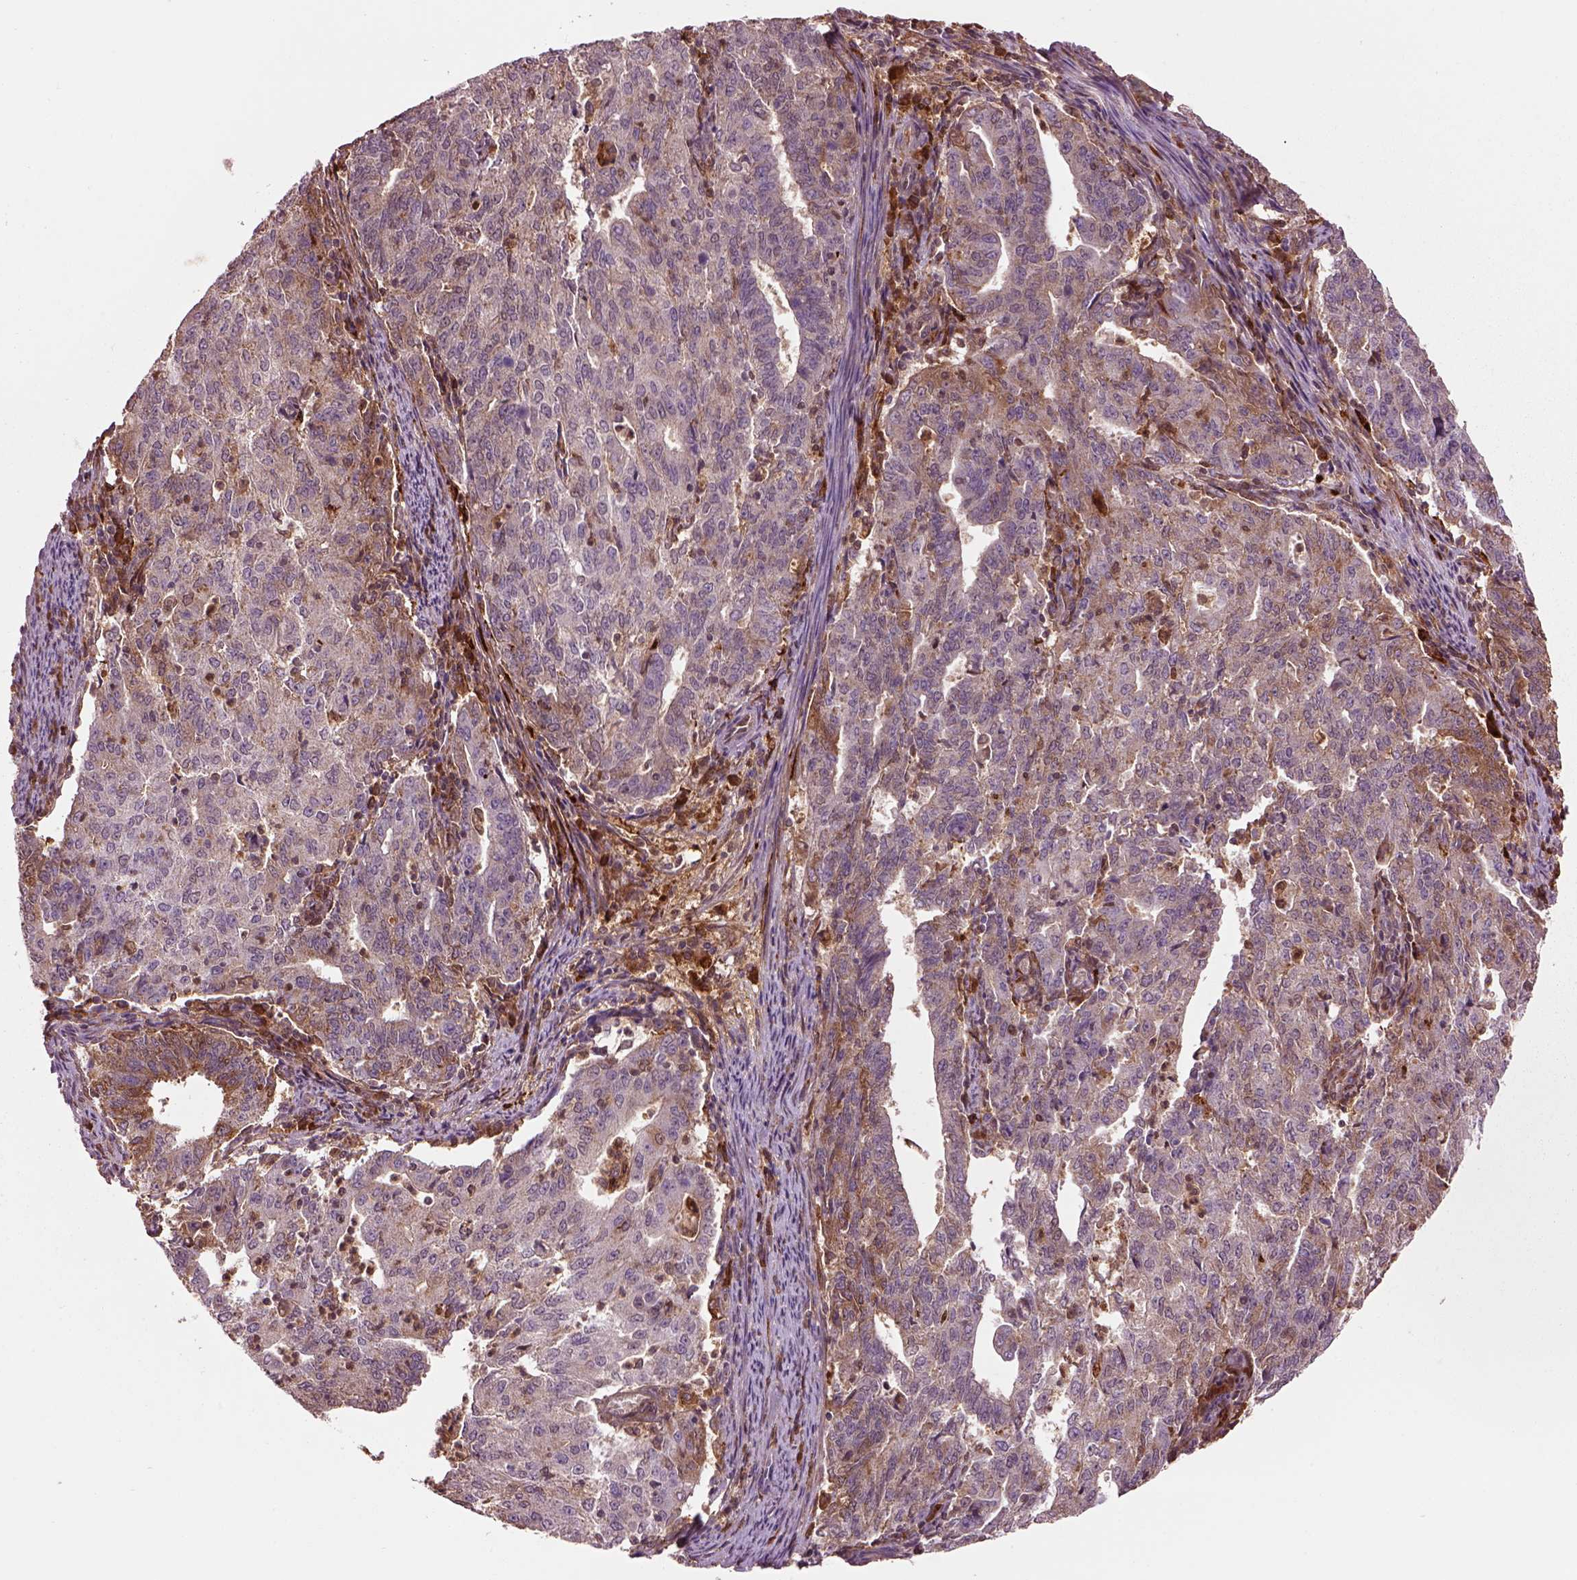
{"staining": {"intensity": "weak", "quantity": "<25%", "location": "cytoplasmic/membranous"}, "tissue": "endometrial cancer", "cell_type": "Tumor cells", "image_type": "cancer", "snomed": [{"axis": "morphology", "description": "Adenocarcinoma, NOS"}, {"axis": "topography", "description": "Endometrium"}], "caption": "Immunohistochemistry (IHC) histopathology image of neoplastic tissue: endometrial adenocarcinoma stained with DAB exhibits no significant protein positivity in tumor cells.", "gene": "MDP1", "patient": {"sex": "female", "age": 82}}